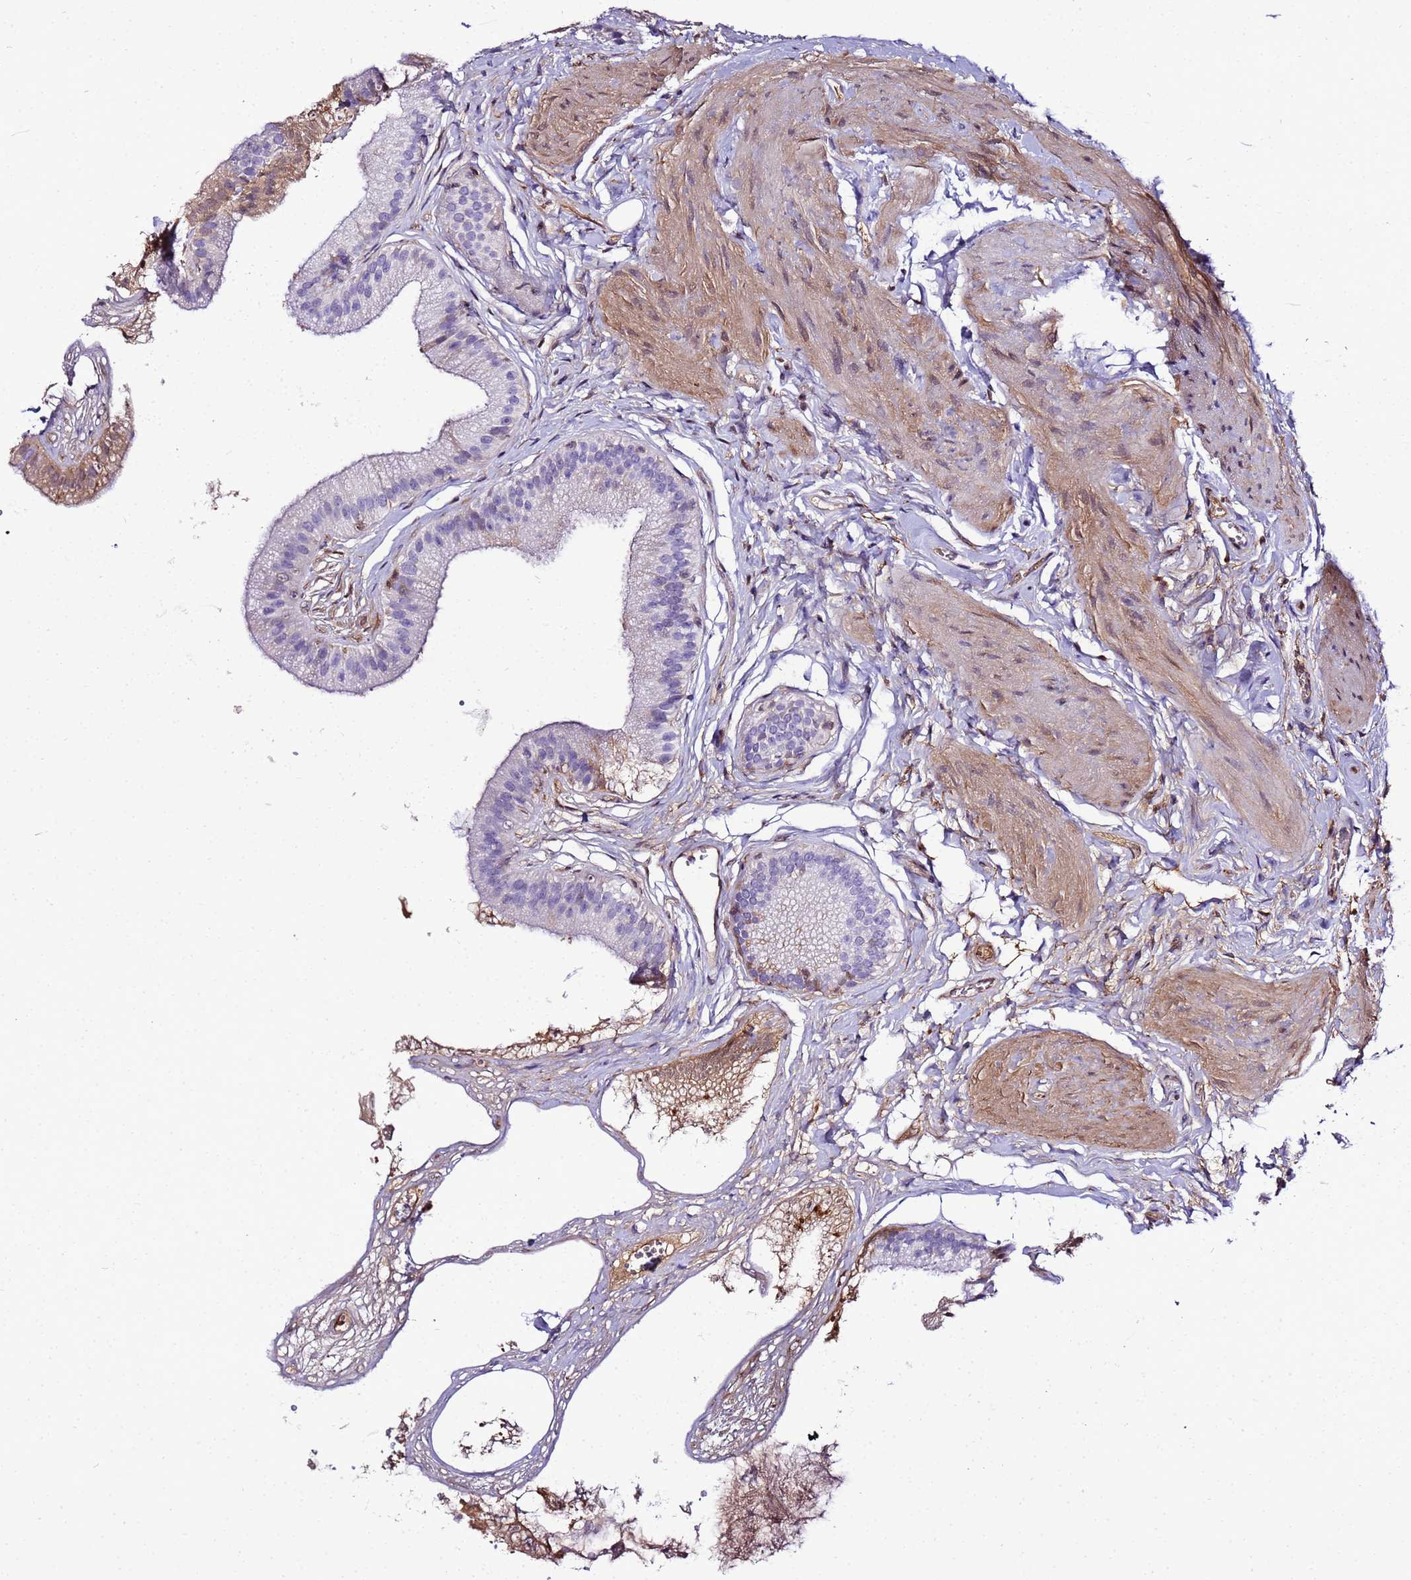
{"staining": {"intensity": "negative", "quantity": "none", "location": "none"}, "tissue": "gallbladder", "cell_type": "Glandular cells", "image_type": "normal", "snomed": [{"axis": "morphology", "description": "Normal tissue, NOS"}, {"axis": "topography", "description": "Gallbladder"}], "caption": "DAB (3,3'-diaminobenzidine) immunohistochemical staining of normal gallbladder shows no significant positivity in glandular cells. (DAB (3,3'-diaminobenzidine) immunohistochemistry (IHC) with hematoxylin counter stain).", "gene": "CFHR1", "patient": {"sex": "female", "age": 54}}